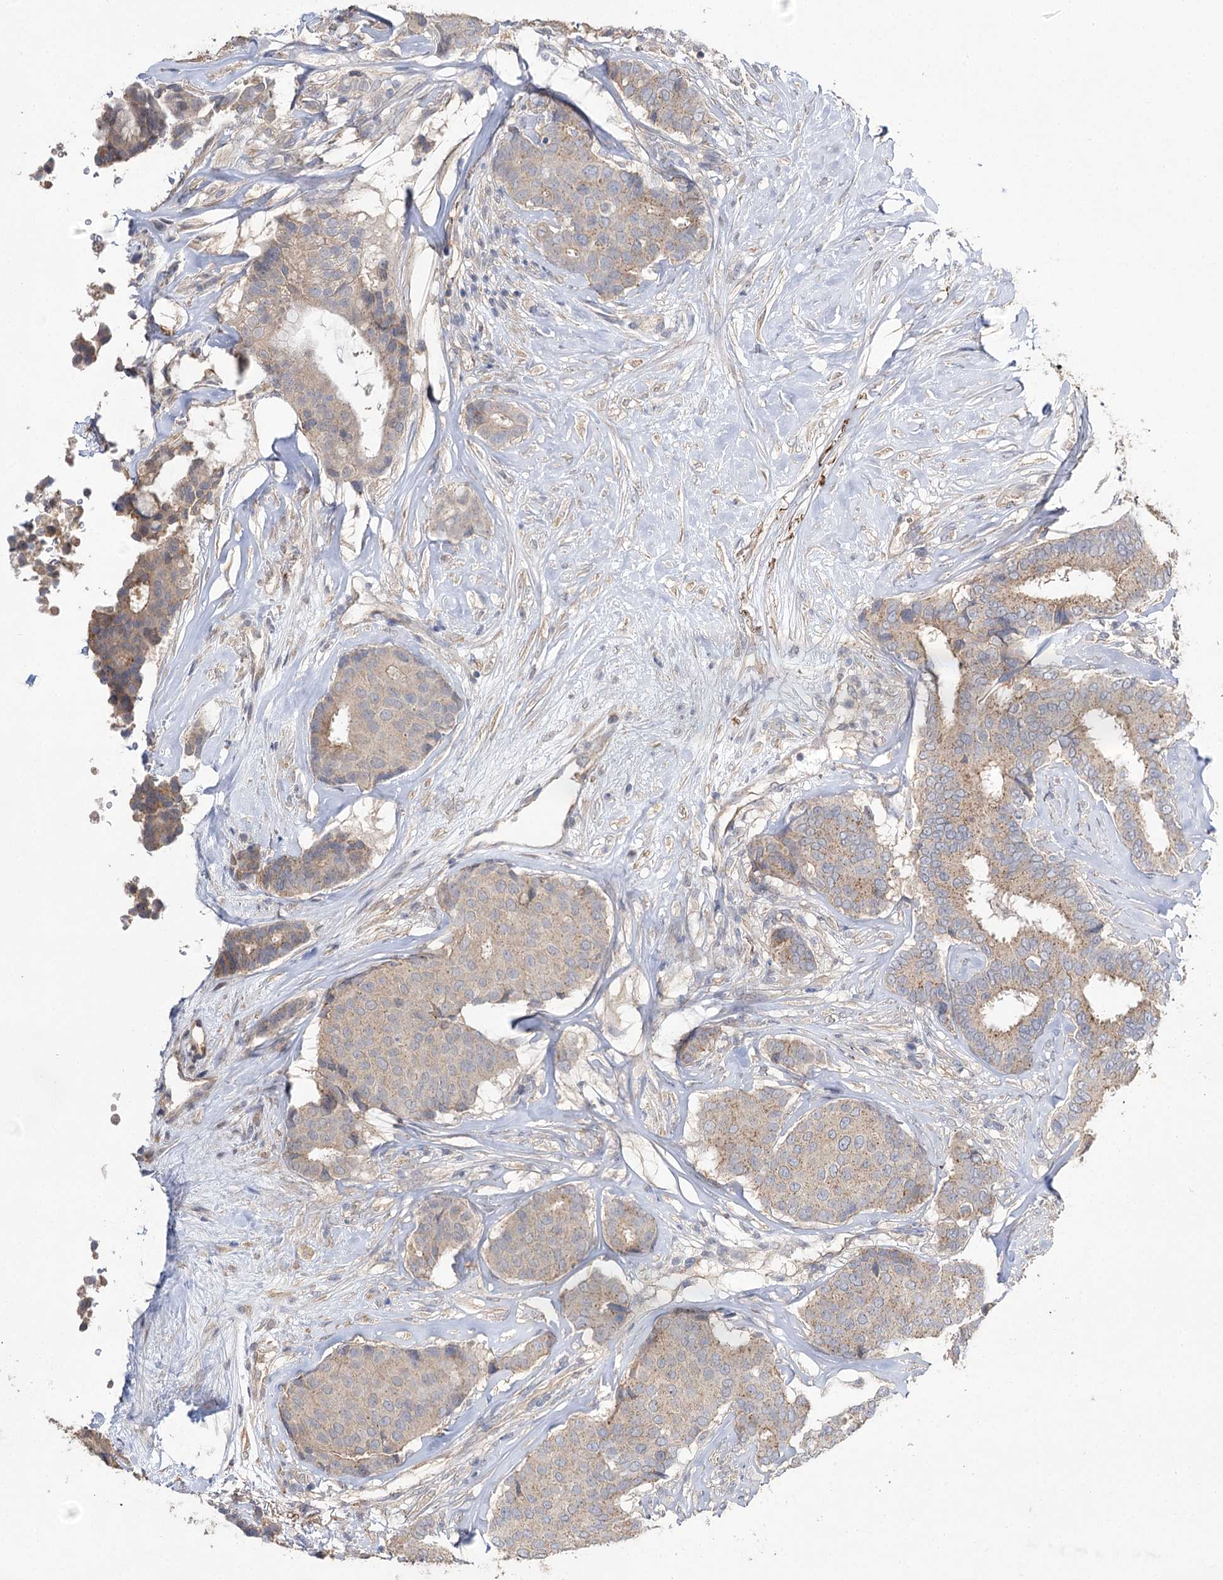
{"staining": {"intensity": "weak", "quantity": "<25%", "location": "cytoplasmic/membranous"}, "tissue": "breast cancer", "cell_type": "Tumor cells", "image_type": "cancer", "snomed": [{"axis": "morphology", "description": "Duct carcinoma"}, {"axis": "topography", "description": "Breast"}], "caption": "The micrograph demonstrates no staining of tumor cells in invasive ductal carcinoma (breast). The staining is performed using DAB brown chromogen with nuclei counter-stained in using hematoxylin.", "gene": "AURKC", "patient": {"sex": "female", "age": 75}}